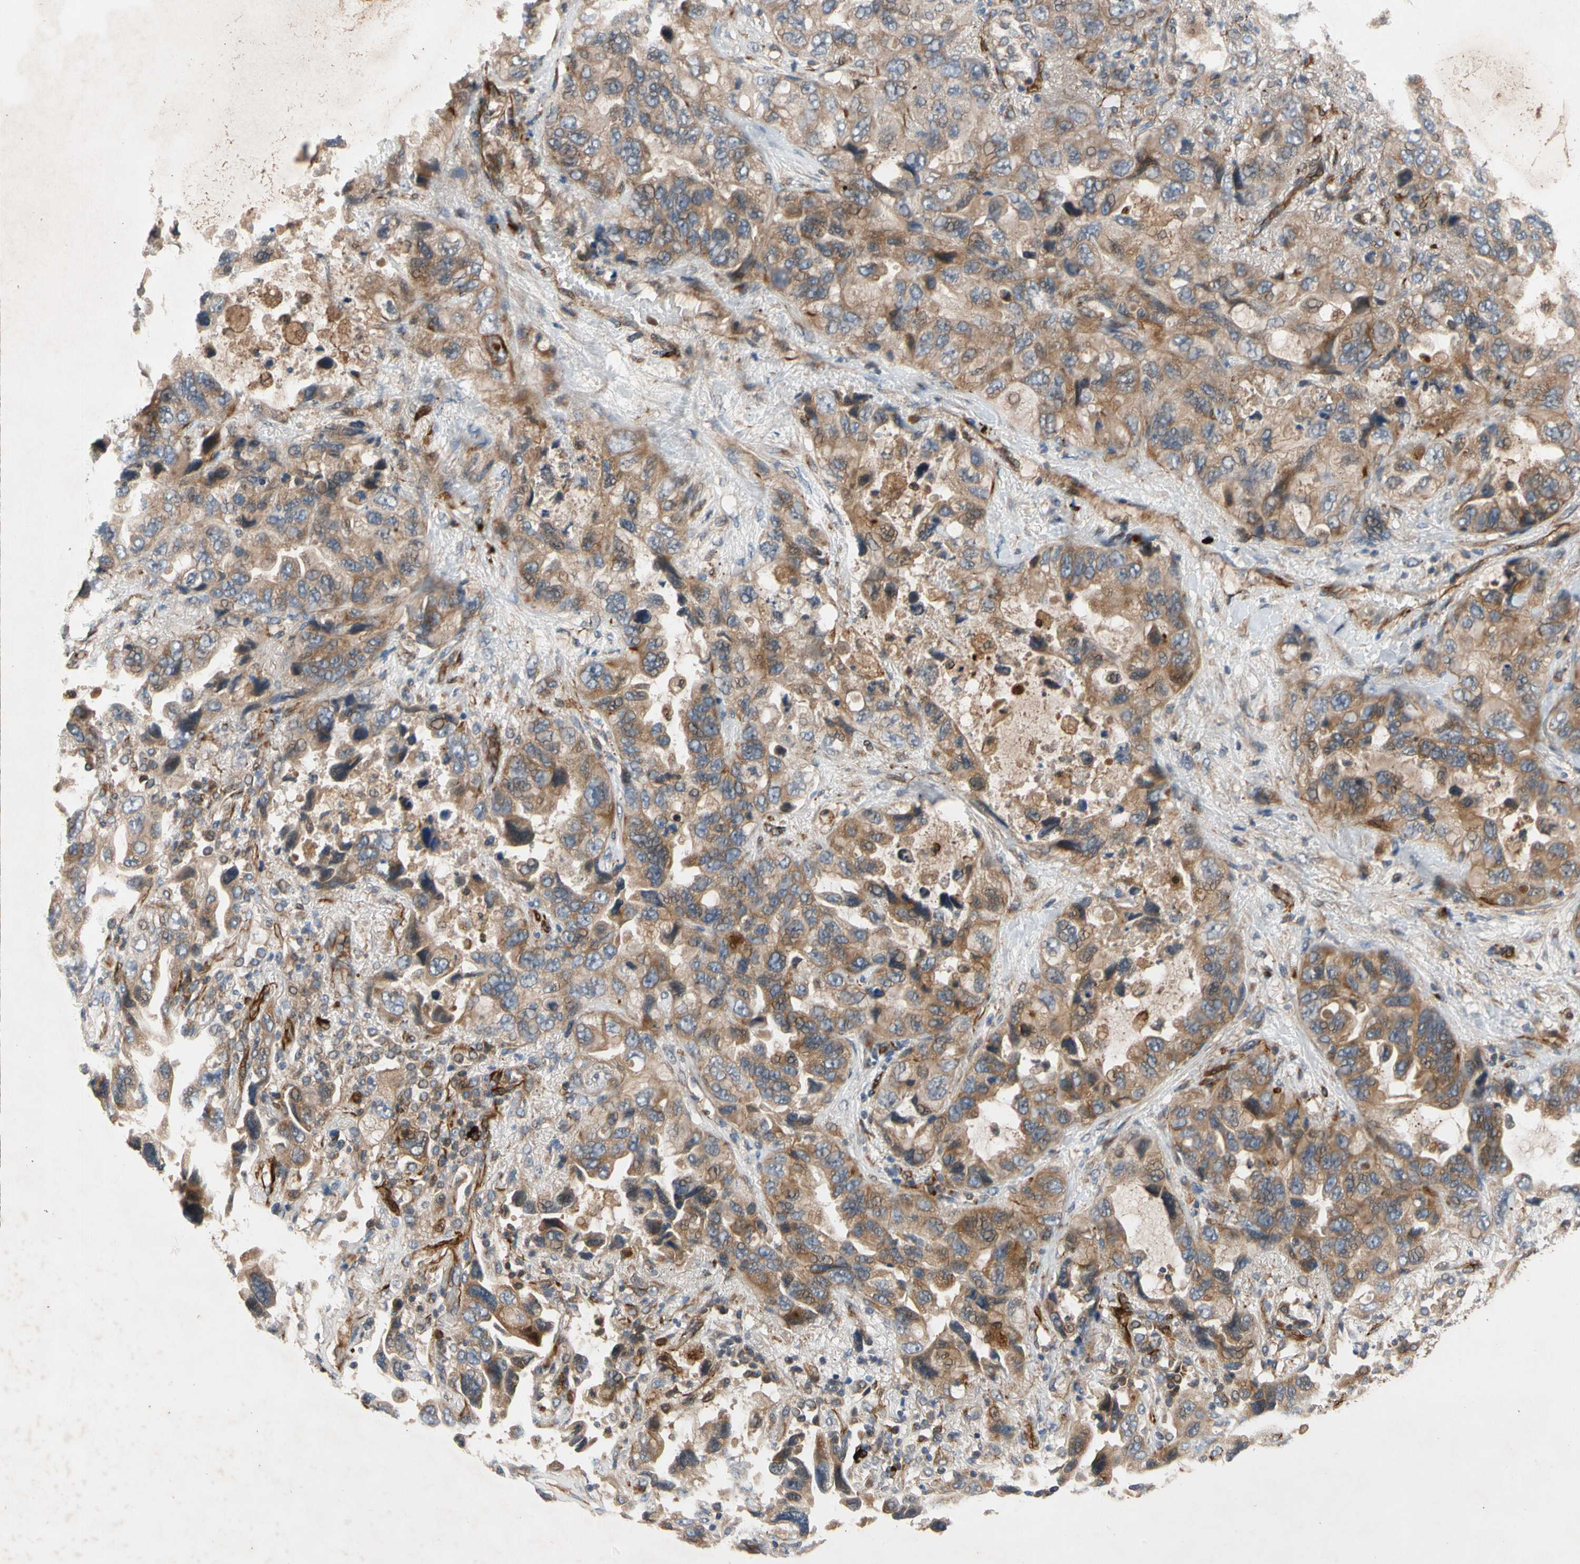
{"staining": {"intensity": "moderate", "quantity": ">75%", "location": "cytoplasmic/membranous"}, "tissue": "lung cancer", "cell_type": "Tumor cells", "image_type": "cancer", "snomed": [{"axis": "morphology", "description": "Squamous cell carcinoma, NOS"}, {"axis": "topography", "description": "Lung"}], "caption": "There is medium levels of moderate cytoplasmic/membranous positivity in tumor cells of lung squamous cell carcinoma, as demonstrated by immunohistochemical staining (brown color).", "gene": "FGD6", "patient": {"sex": "female", "age": 73}}